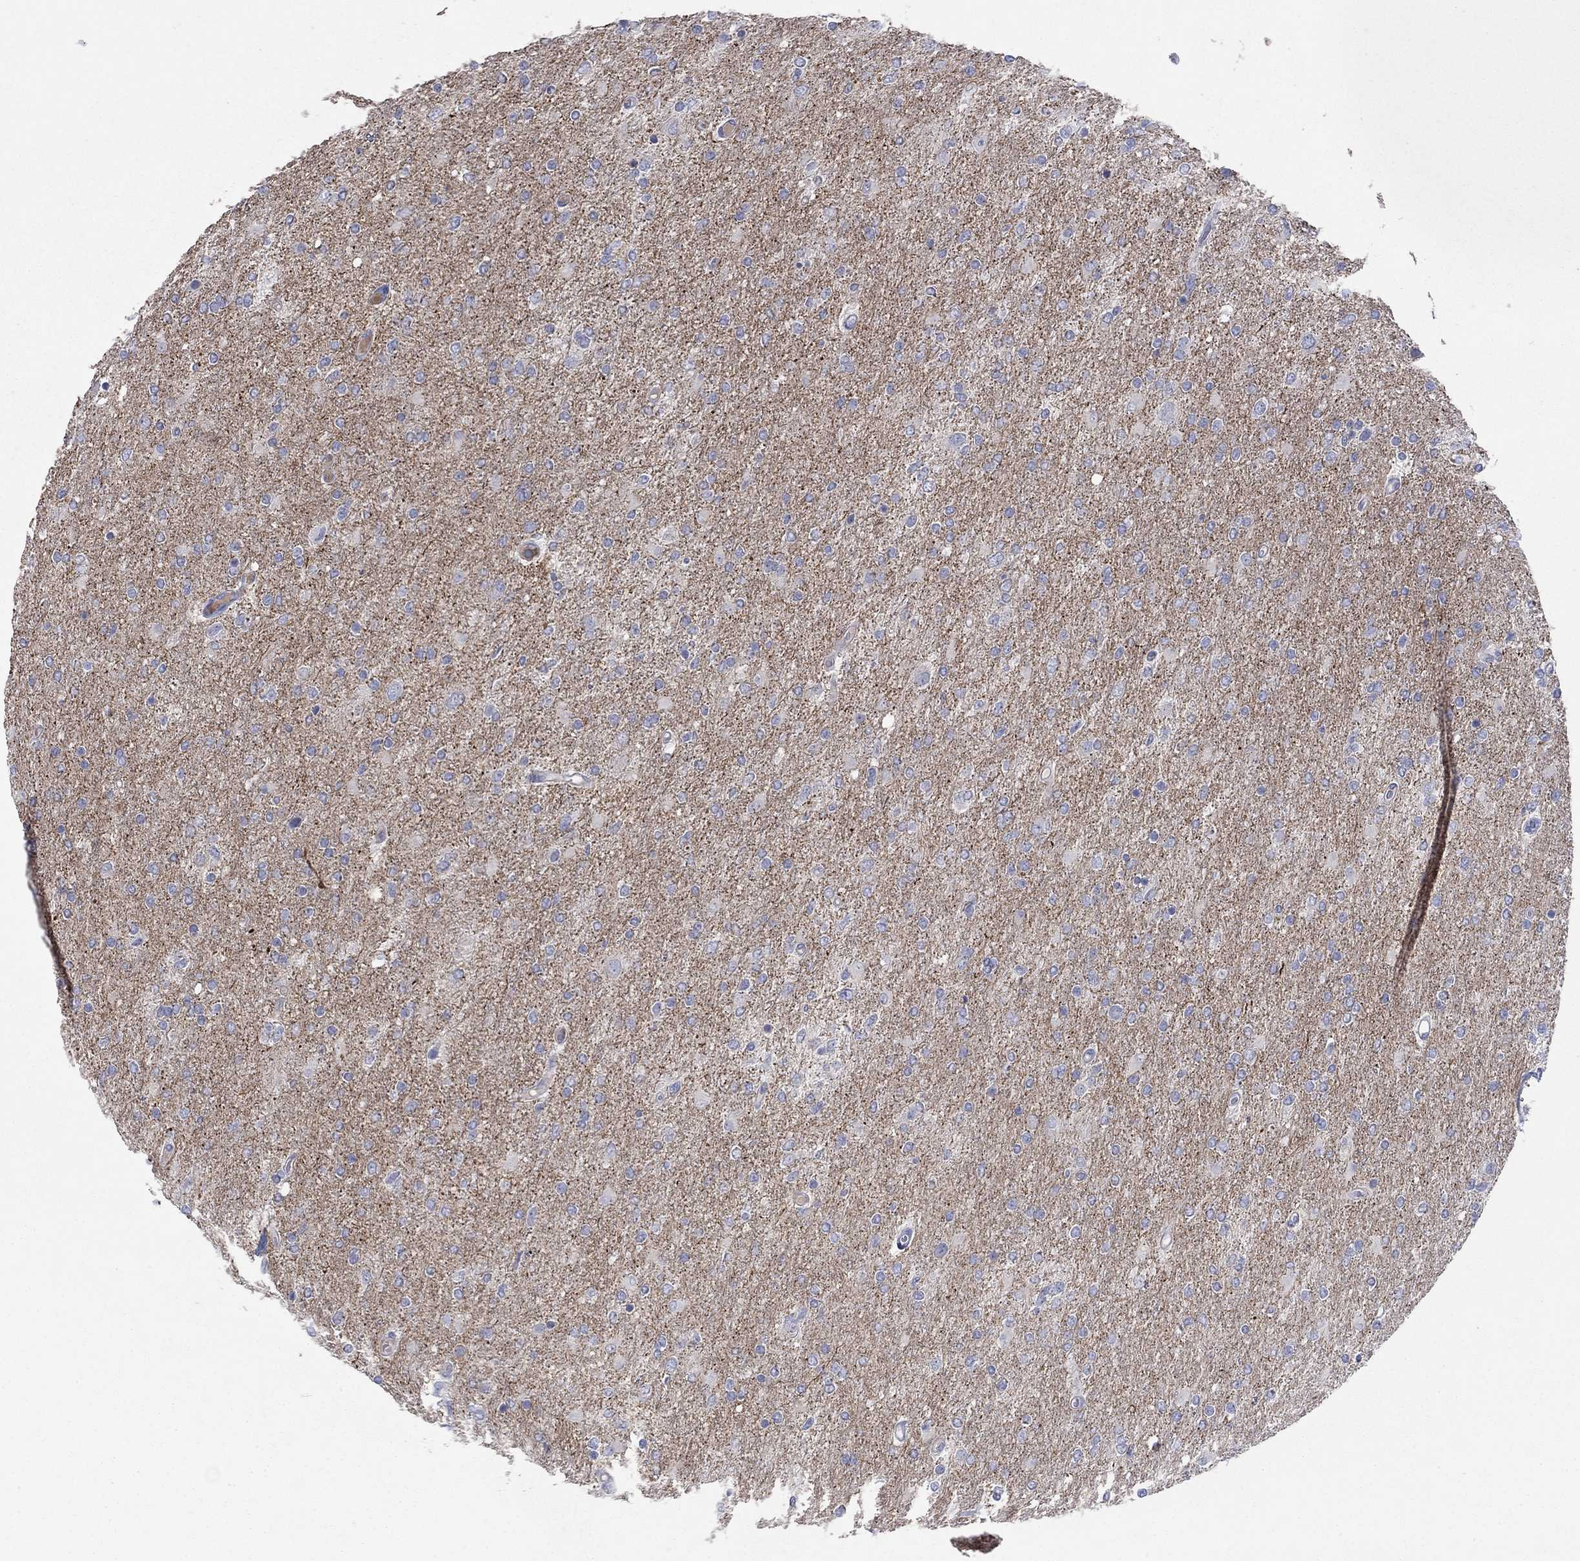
{"staining": {"intensity": "negative", "quantity": "none", "location": "none"}, "tissue": "glioma", "cell_type": "Tumor cells", "image_type": "cancer", "snomed": [{"axis": "morphology", "description": "Glioma, malignant, High grade"}, {"axis": "topography", "description": "Cerebral cortex"}], "caption": "This is a histopathology image of IHC staining of malignant glioma (high-grade), which shows no staining in tumor cells.", "gene": "PLCL2", "patient": {"sex": "male", "age": 70}}